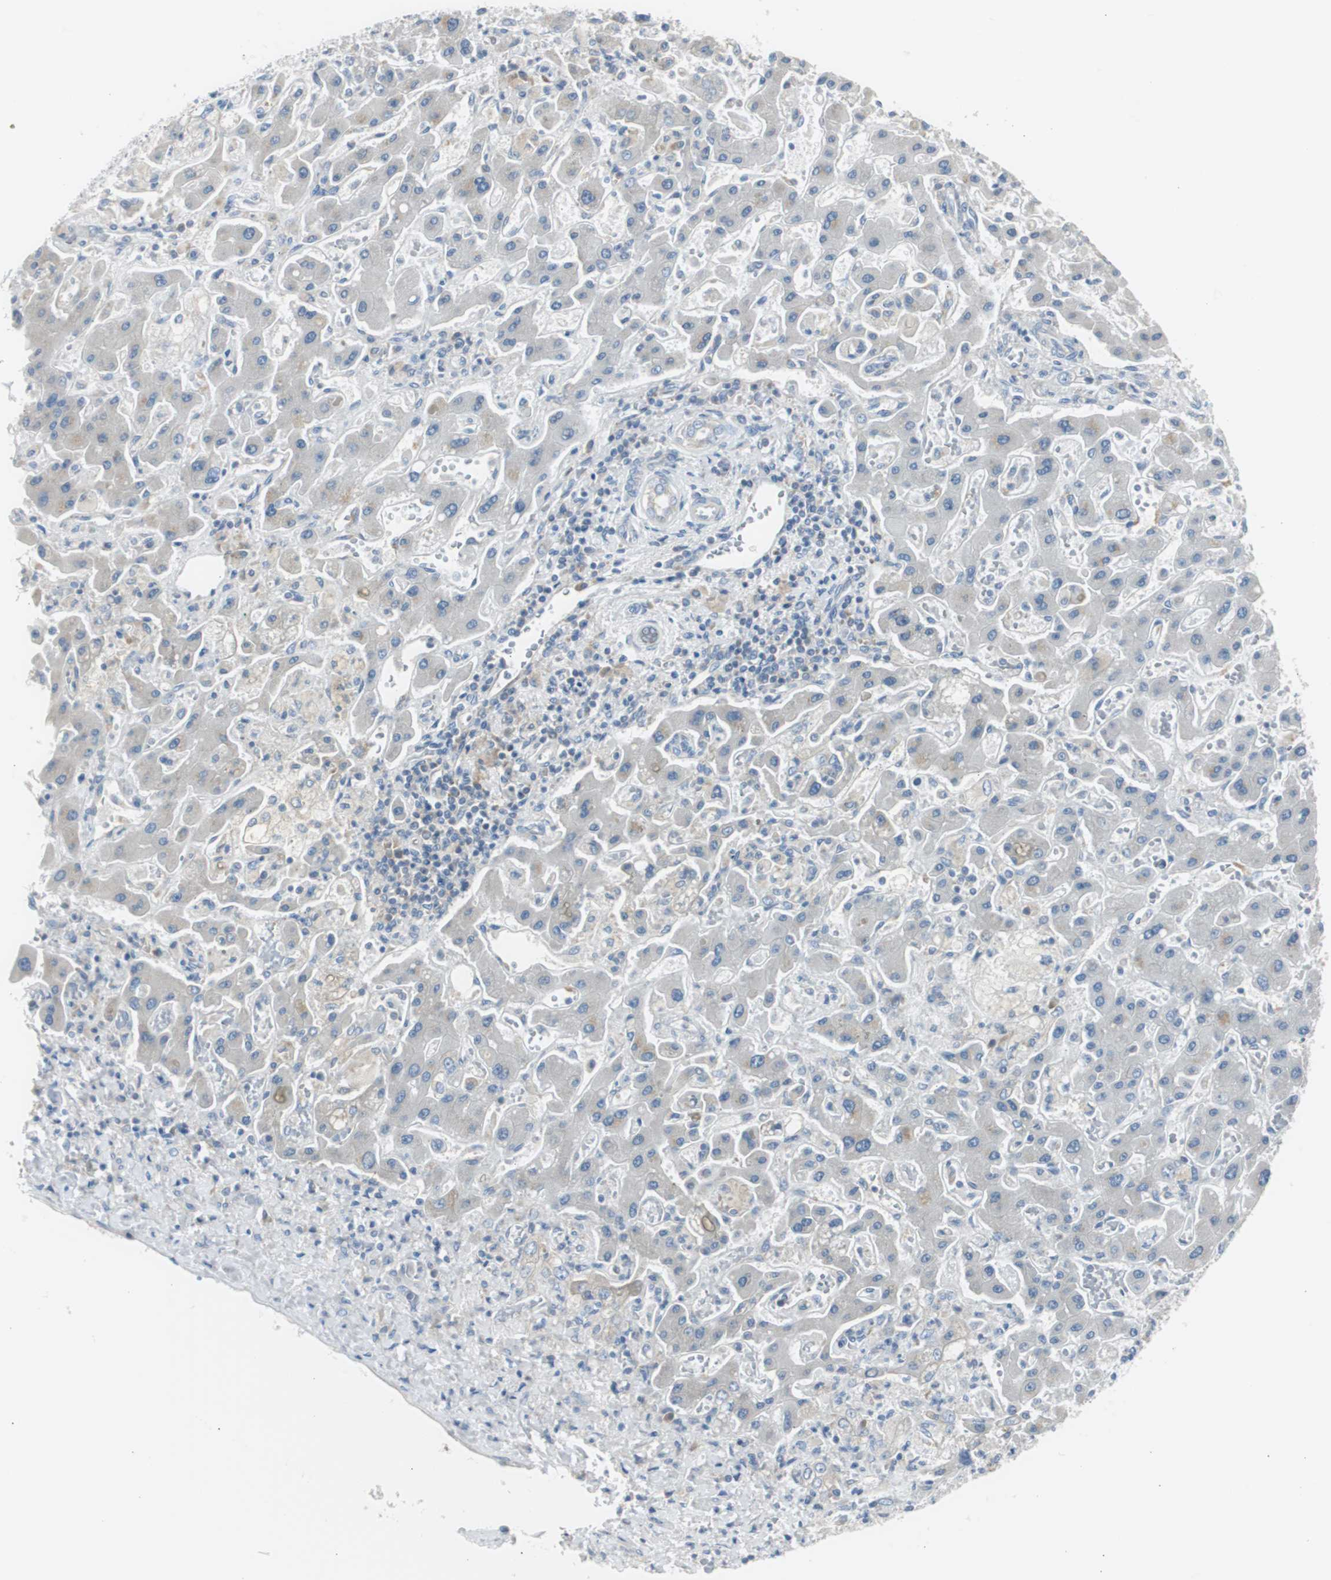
{"staining": {"intensity": "negative", "quantity": "none", "location": "none"}, "tissue": "liver cancer", "cell_type": "Tumor cells", "image_type": "cancer", "snomed": [{"axis": "morphology", "description": "Cholangiocarcinoma"}, {"axis": "topography", "description": "Liver"}], "caption": "Protein analysis of cholangiocarcinoma (liver) demonstrates no significant staining in tumor cells.", "gene": "RPS12", "patient": {"sex": "male", "age": 50}}